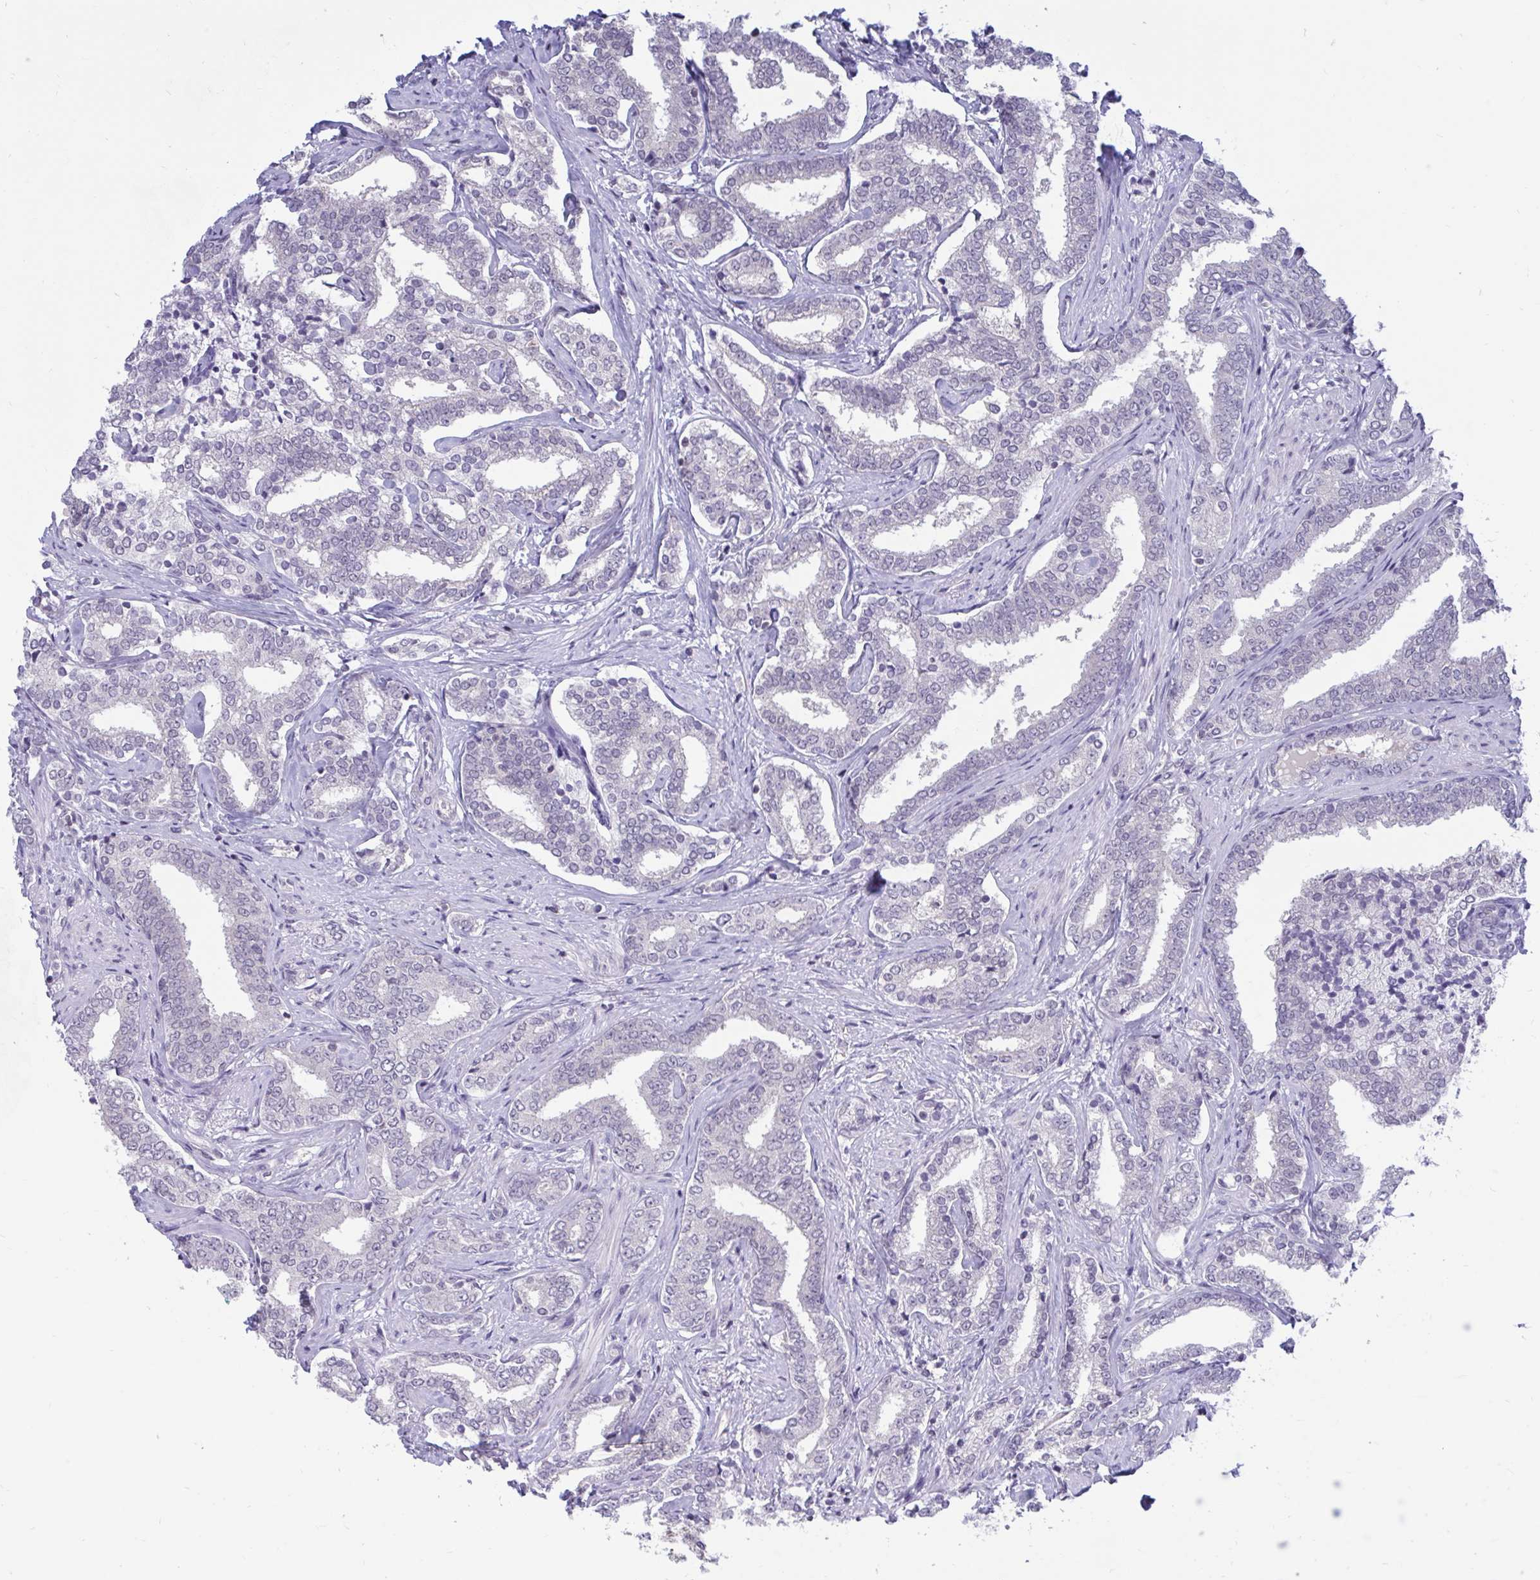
{"staining": {"intensity": "negative", "quantity": "none", "location": "none"}, "tissue": "prostate cancer", "cell_type": "Tumor cells", "image_type": "cancer", "snomed": [{"axis": "morphology", "description": "Adenocarcinoma, High grade"}, {"axis": "topography", "description": "Prostate"}], "caption": "Prostate high-grade adenocarcinoma was stained to show a protein in brown. There is no significant staining in tumor cells.", "gene": "ARPP19", "patient": {"sex": "male", "age": 72}}